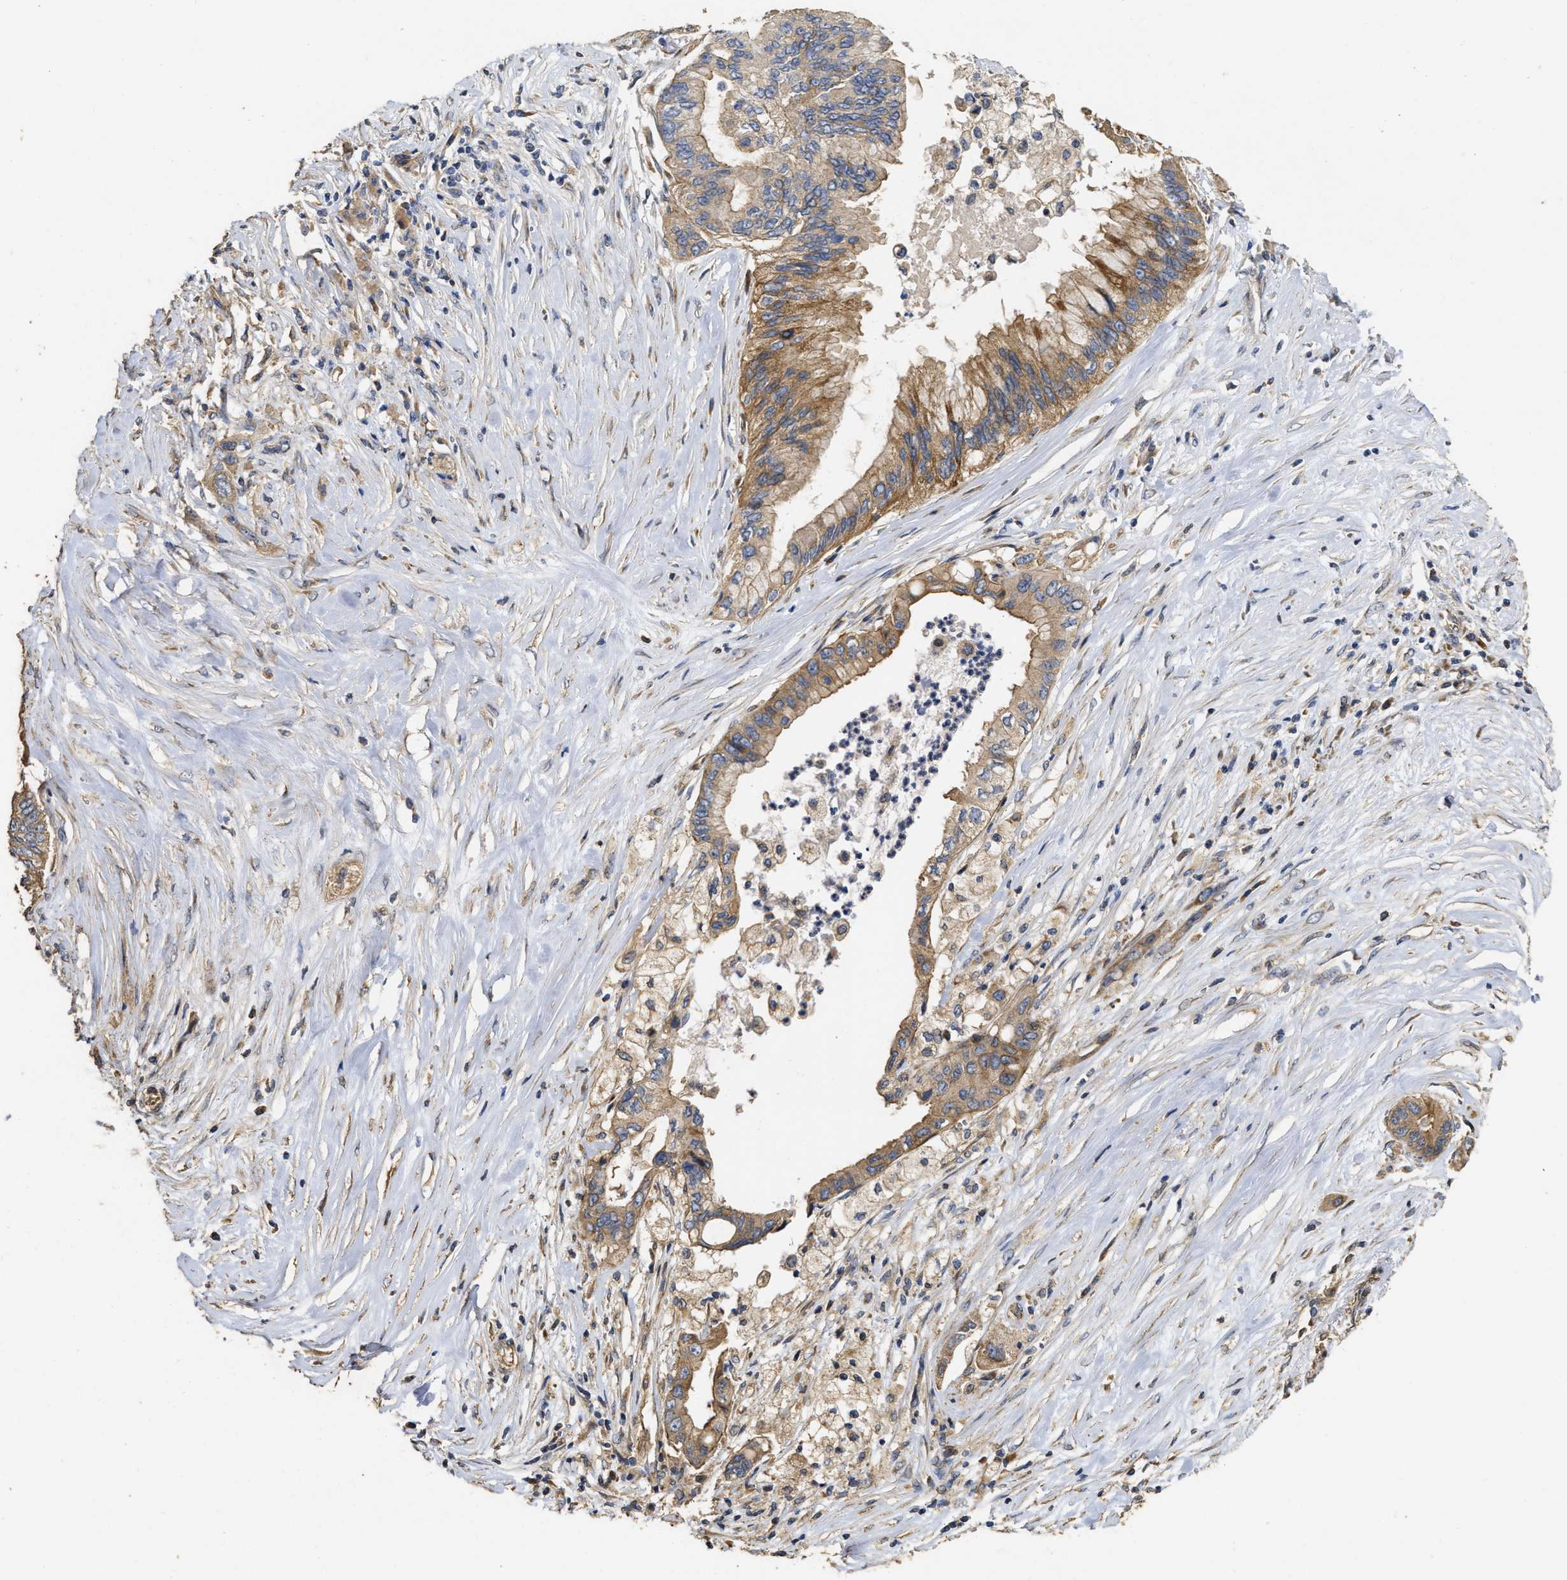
{"staining": {"intensity": "moderate", "quantity": ">75%", "location": "cytoplasmic/membranous"}, "tissue": "pancreatic cancer", "cell_type": "Tumor cells", "image_type": "cancer", "snomed": [{"axis": "morphology", "description": "Adenocarcinoma, NOS"}, {"axis": "topography", "description": "Pancreas"}], "caption": "Human adenocarcinoma (pancreatic) stained for a protein (brown) reveals moderate cytoplasmic/membranous positive expression in approximately >75% of tumor cells.", "gene": "NAV1", "patient": {"sex": "female", "age": 73}}